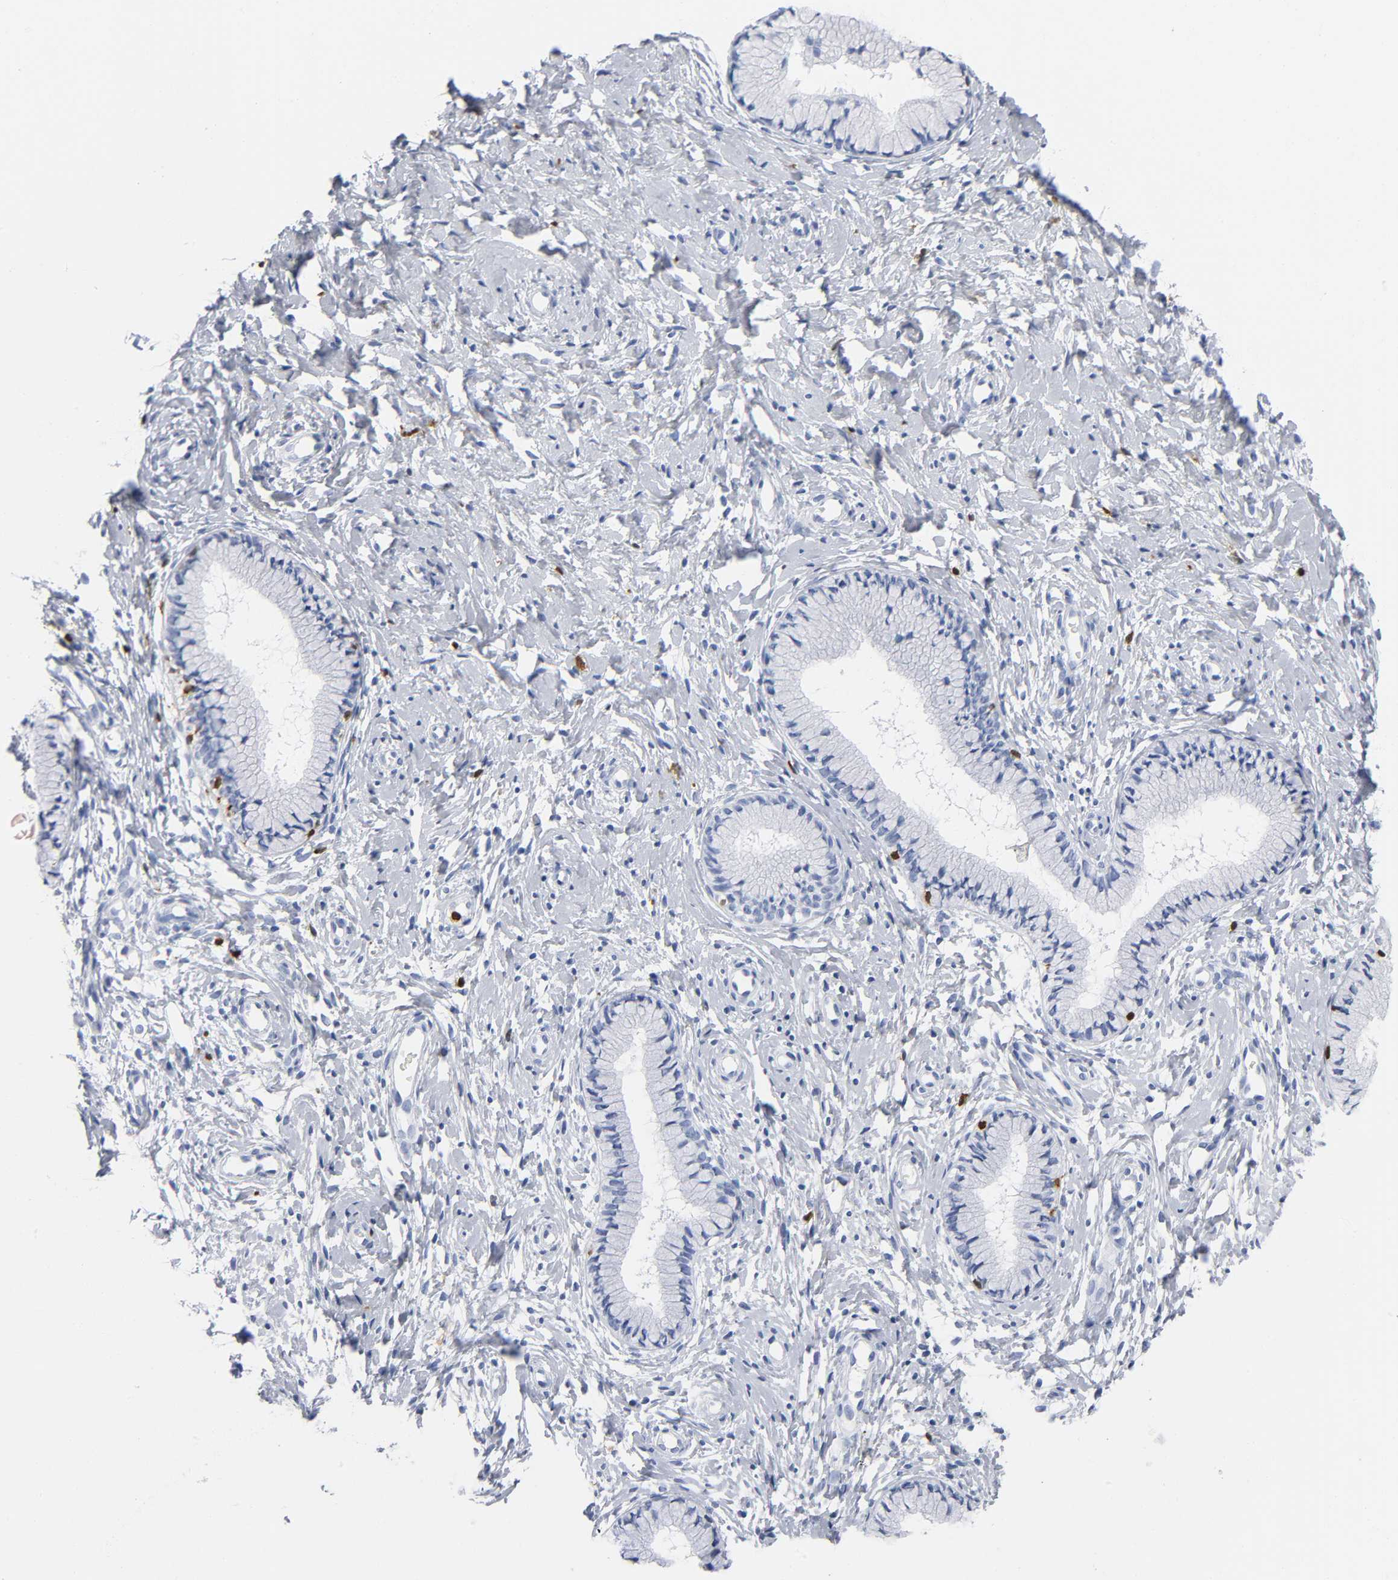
{"staining": {"intensity": "negative", "quantity": "none", "location": "none"}, "tissue": "cervix", "cell_type": "Glandular cells", "image_type": "normal", "snomed": [{"axis": "morphology", "description": "Normal tissue, NOS"}, {"axis": "topography", "description": "Cervix"}], "caption": "Immunohistochemical staining of unremarkable human cervix shows no significant expression in glandular cells.", "gene": "DOK2", "patient": {"sex": "female", "age": 46}}